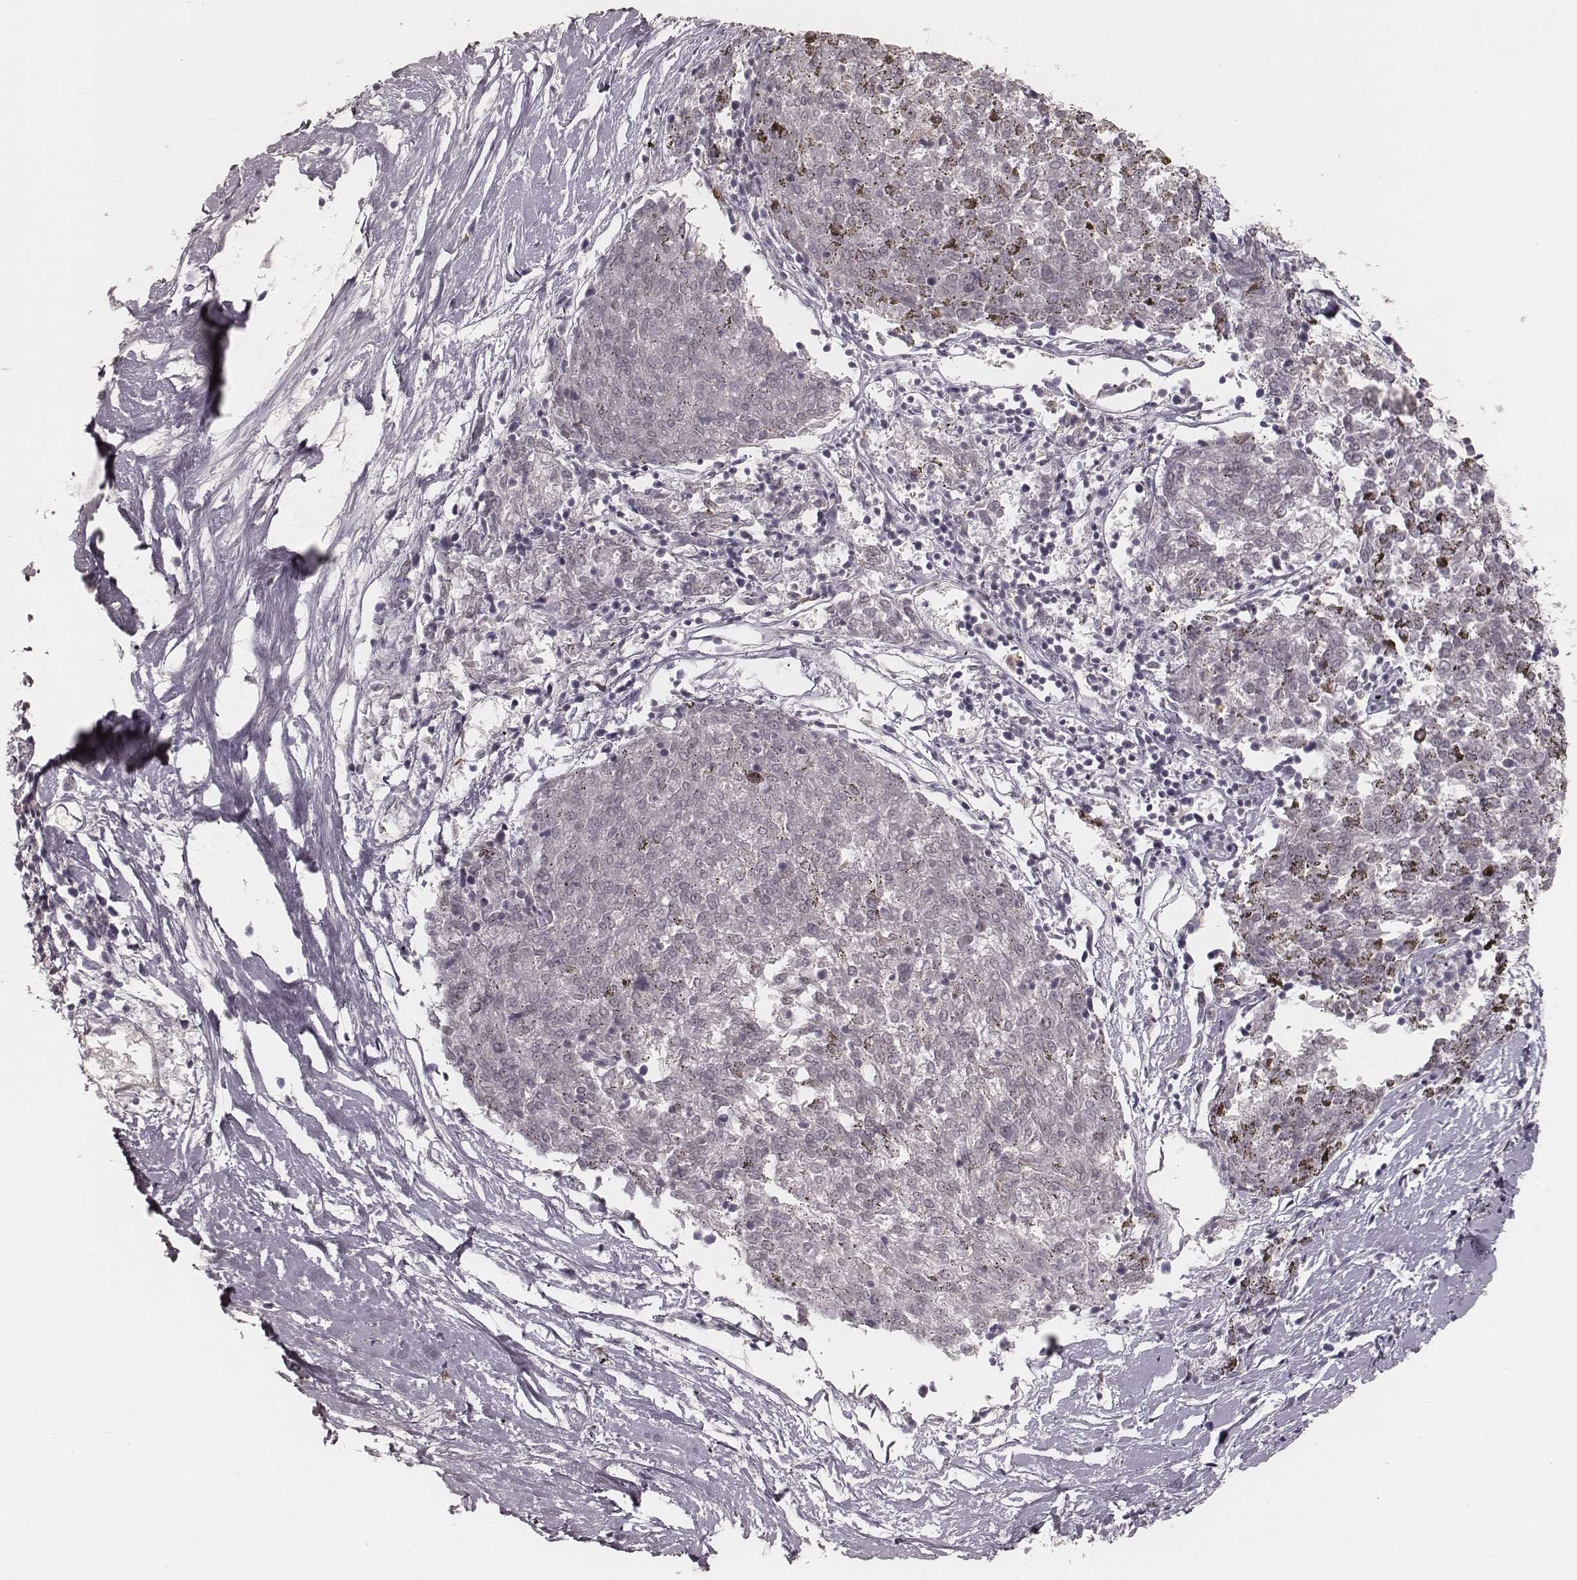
{"staining": {"intensity": "negative", "quantity": "none", "location": "none"}, "tissue": "melanoma", "cell_type": "Tumor cells", "image_type": "cancer", "snomed": [{"axis": "morphology", "description": "Malignant melanoma, NOS"}, {"axis": "topography", "description": "Skin"}], "caption": "The micrograph displays no staining of tumor cells in malignant melanoma.", "gene": "KITLG", "patient": {"sex": "female", "age": 72}}